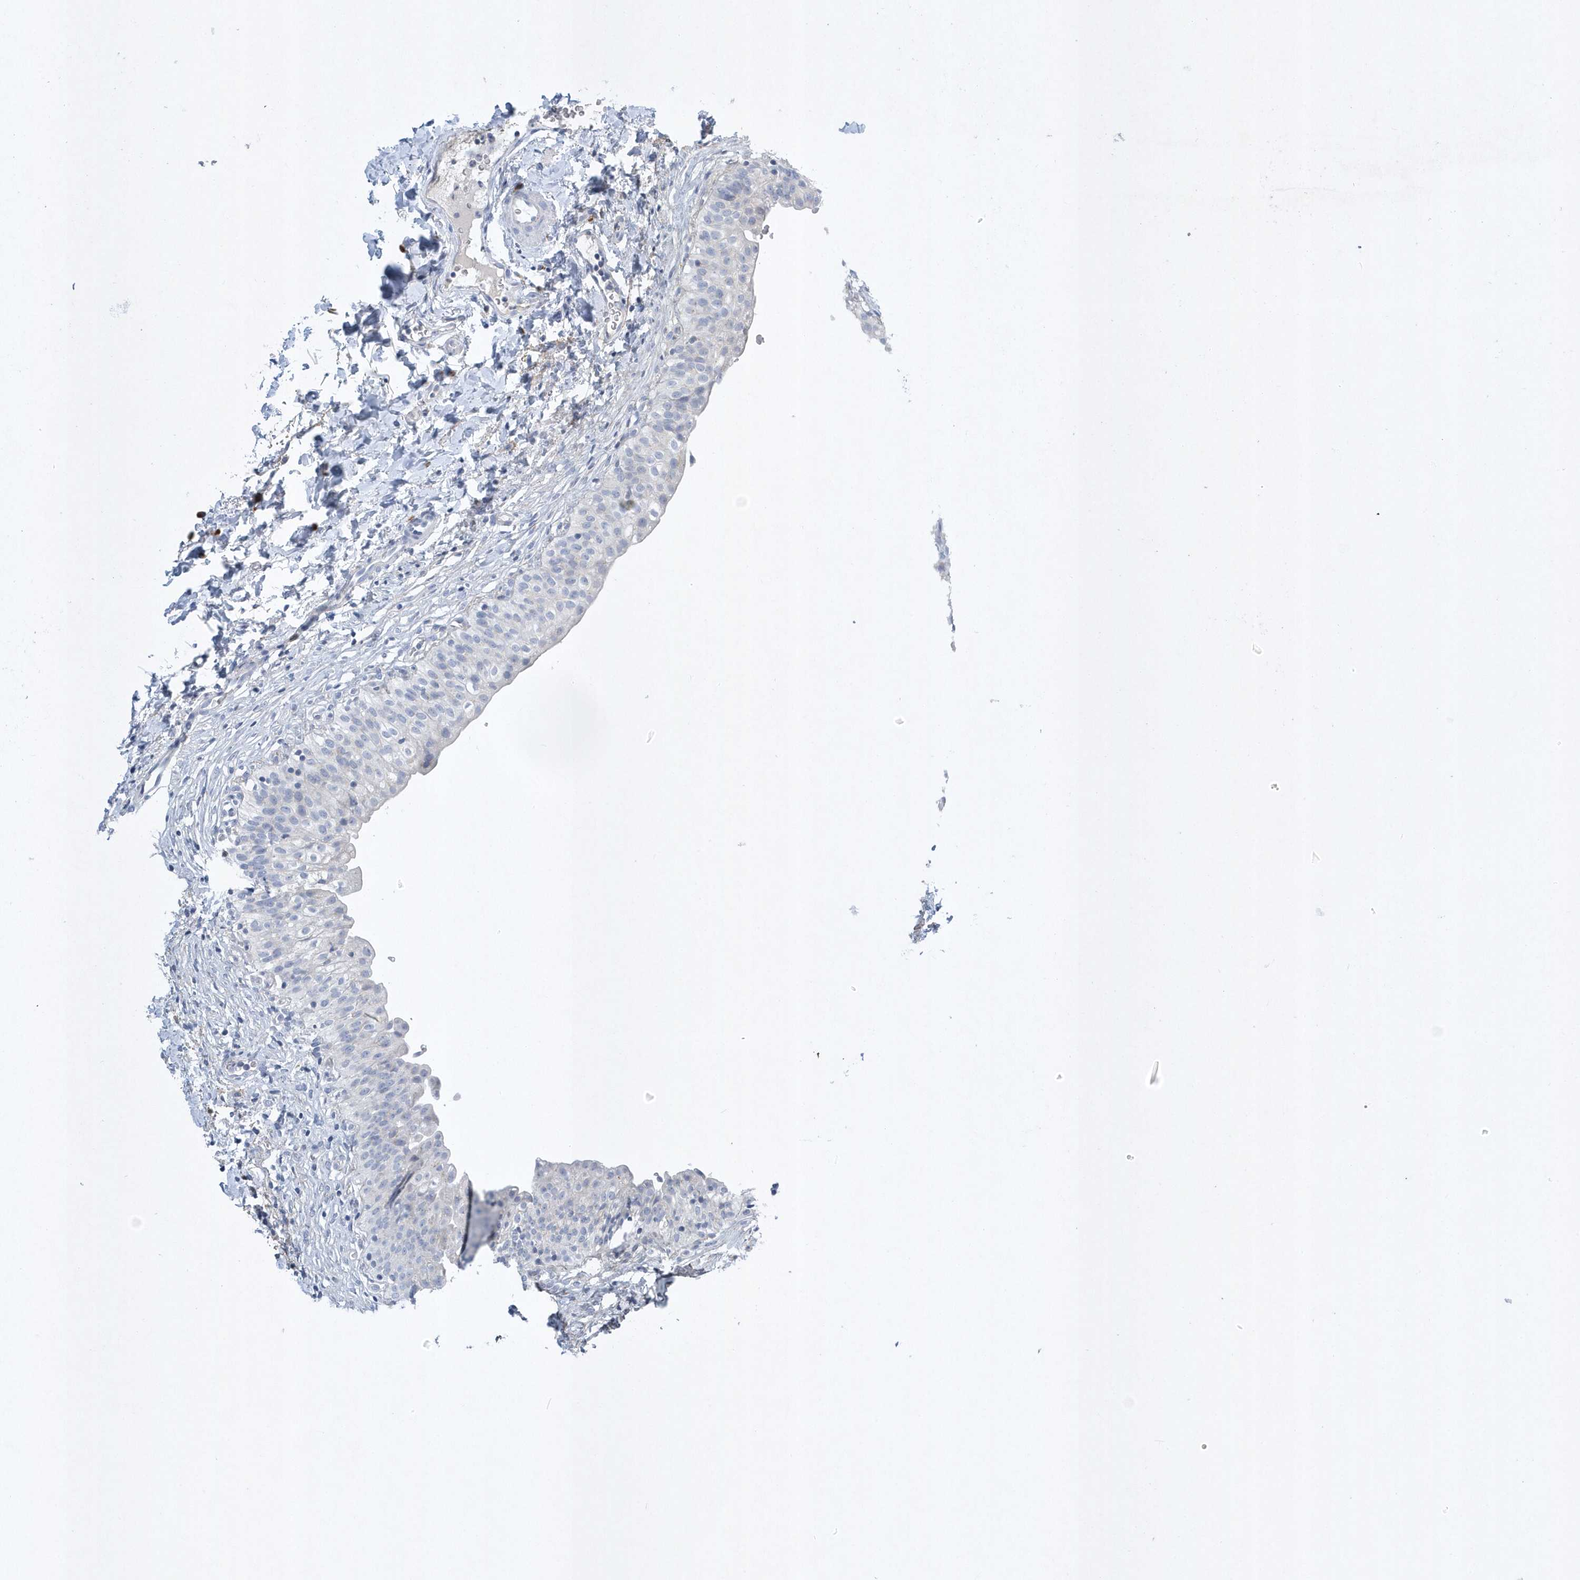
{"staining": {"intensity": "negative", "quantity": "none", "location": "none"}, "tissue": "urinary bladder", "cell_type": "Urothelial cells", "image_type": "normal", "snomed": [{"axis": "morphology", "description": "Normal tissue, NOS"}, {"axis": "topography", "description": "Urinary bladder"}], "caption": "A high-resolution micrograph shows immunohistochemistry (IHC) staining of normal urinary bladder, which displays no significant staining in urothelial cells.", "gene": "SPATA18", "patient": {"sex": "male", "age": 55}}